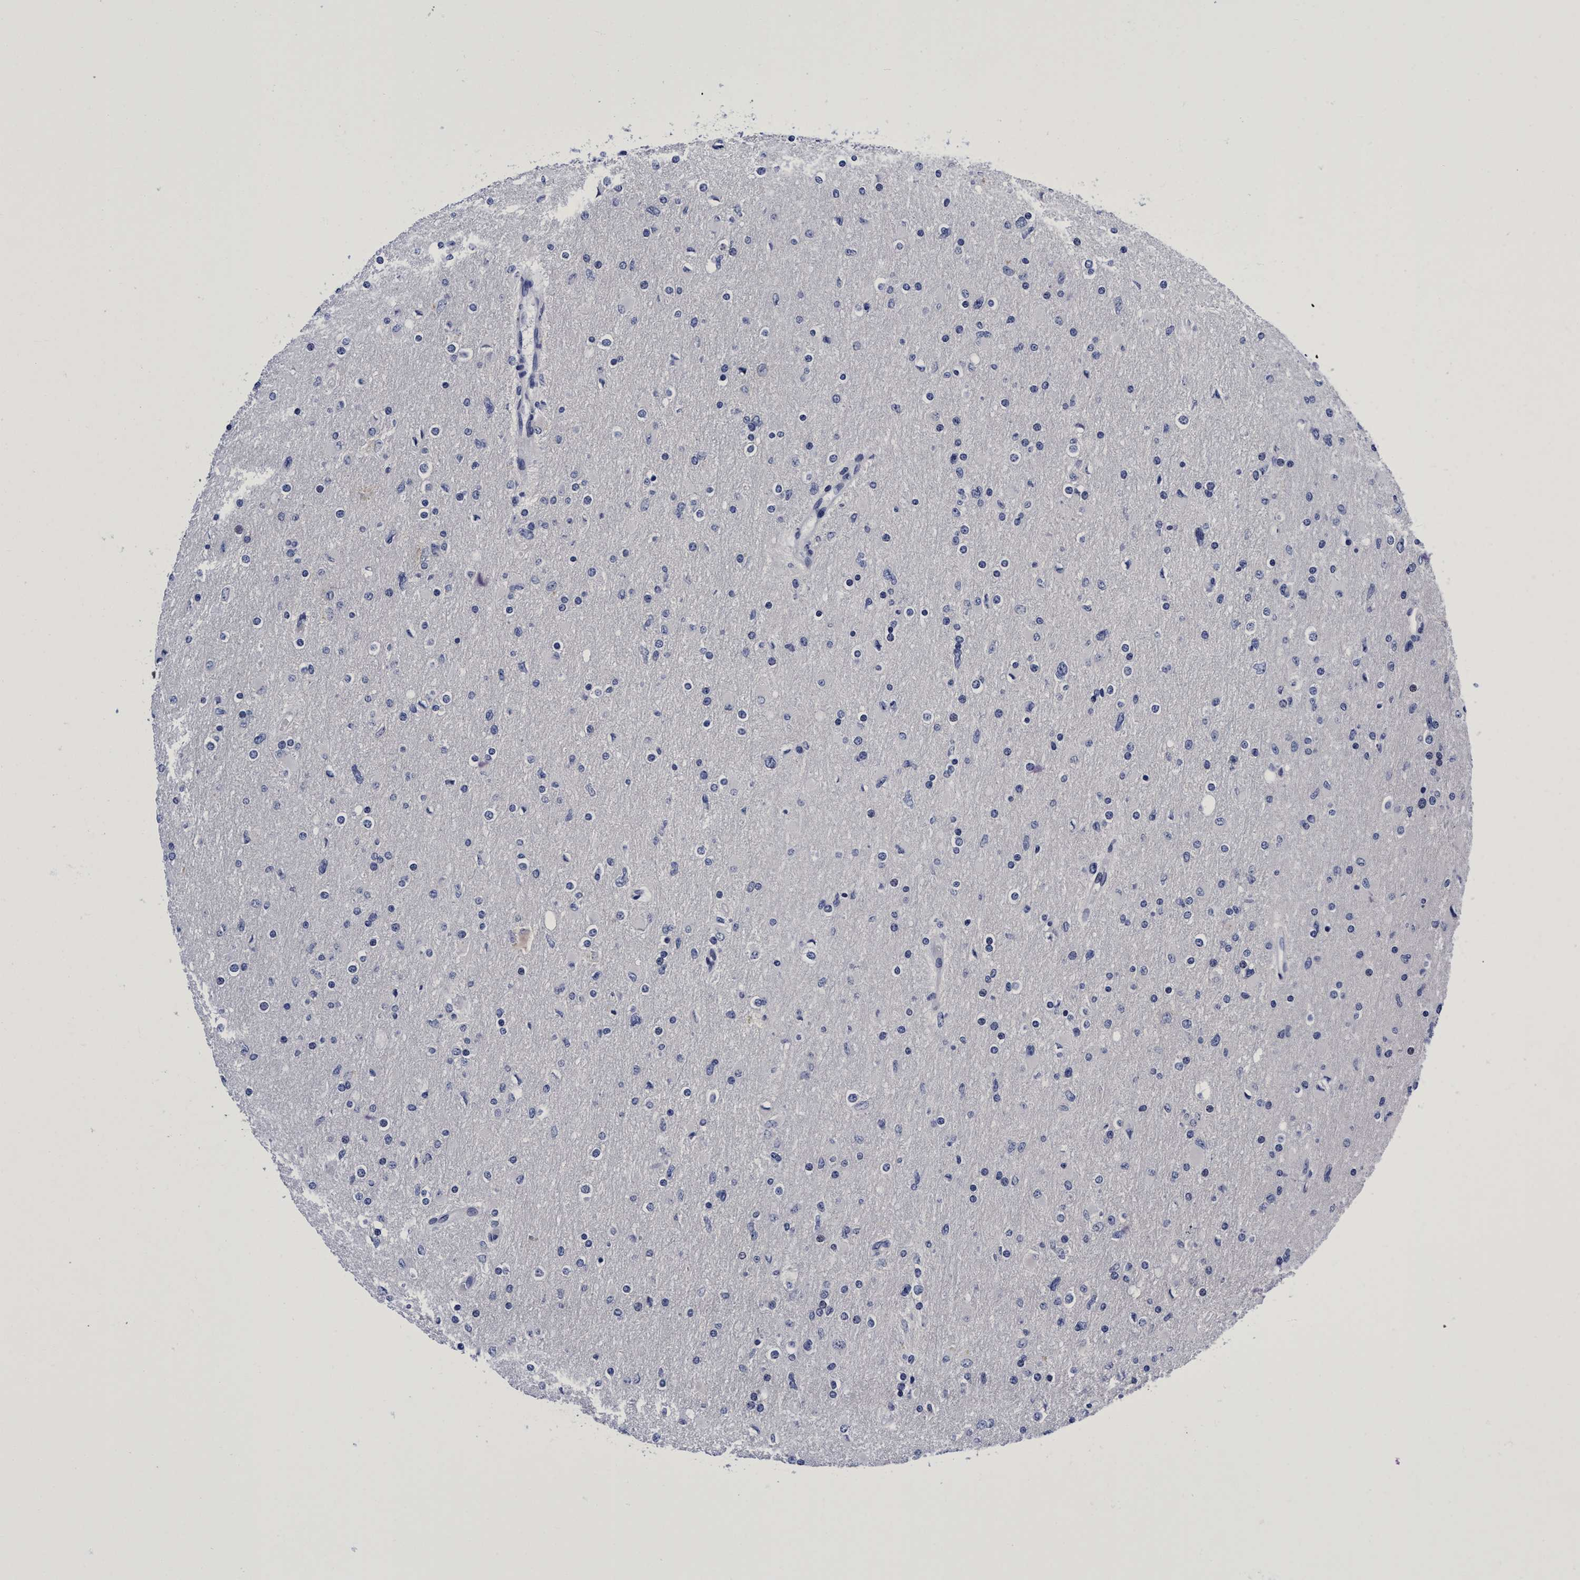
{"staining": {"intensity": "negative", "quantity": "none", "location": "none"}, "tissue": "glioma", "cell_type": "Tumor cells", "image_type": "cancer", "snomed": [{"axis": "morphology", "description": "Glioma, malignant, High grade"}, {"axis": "topography", "description": "Cerebral cortex"}], "caption": "Immunohistochemistry (IHC) histopathology image of neoplastic tissue: glioma stained with DAB demonstrates no significant protein positivity in tumor cells.", "gene": "PLPPR1", "patient": {"sex": "female", "age": 36}}